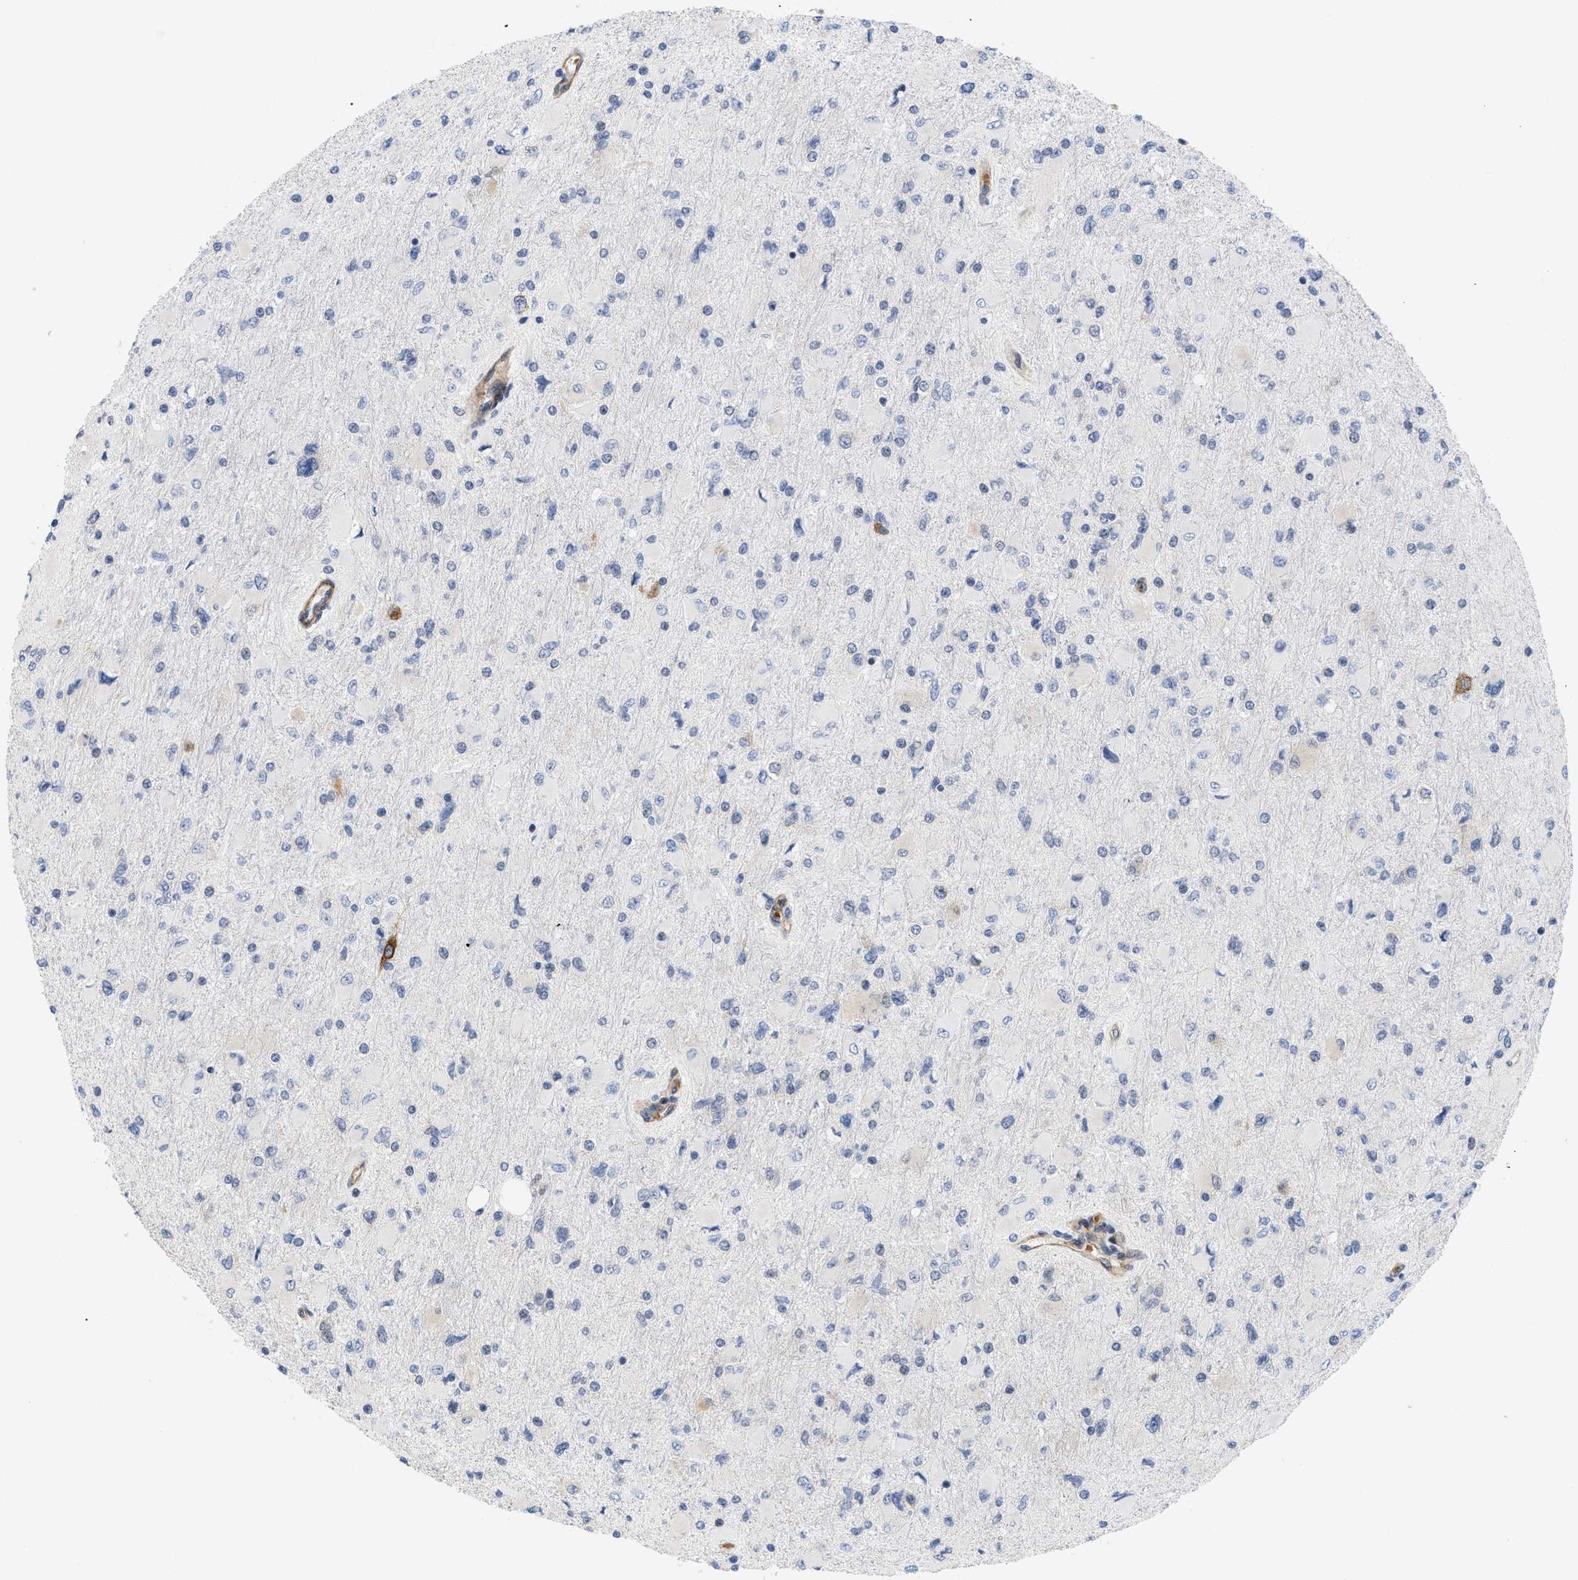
{"staining": {"intensity": "negative", "quantity": "none", "location": "none"}, "tissue": "glioma", "cell_type": "Tumor cells", "image_type": "cancer", "snomed": [{"axis": "morphology", "description": "Glioma, malignant, High grade"}, {"axis": "topography", "description": "Cerebral cortex"}], "caption": "High magnification brightfield microscopy of high-grade glioma (malignant) stained with DAB (brown) and counterstained with hematoxylin (blue): tumor cells show no significant expression.", "gene": "GPRASP2", "patient": {"sex": "female", "age": 36}}